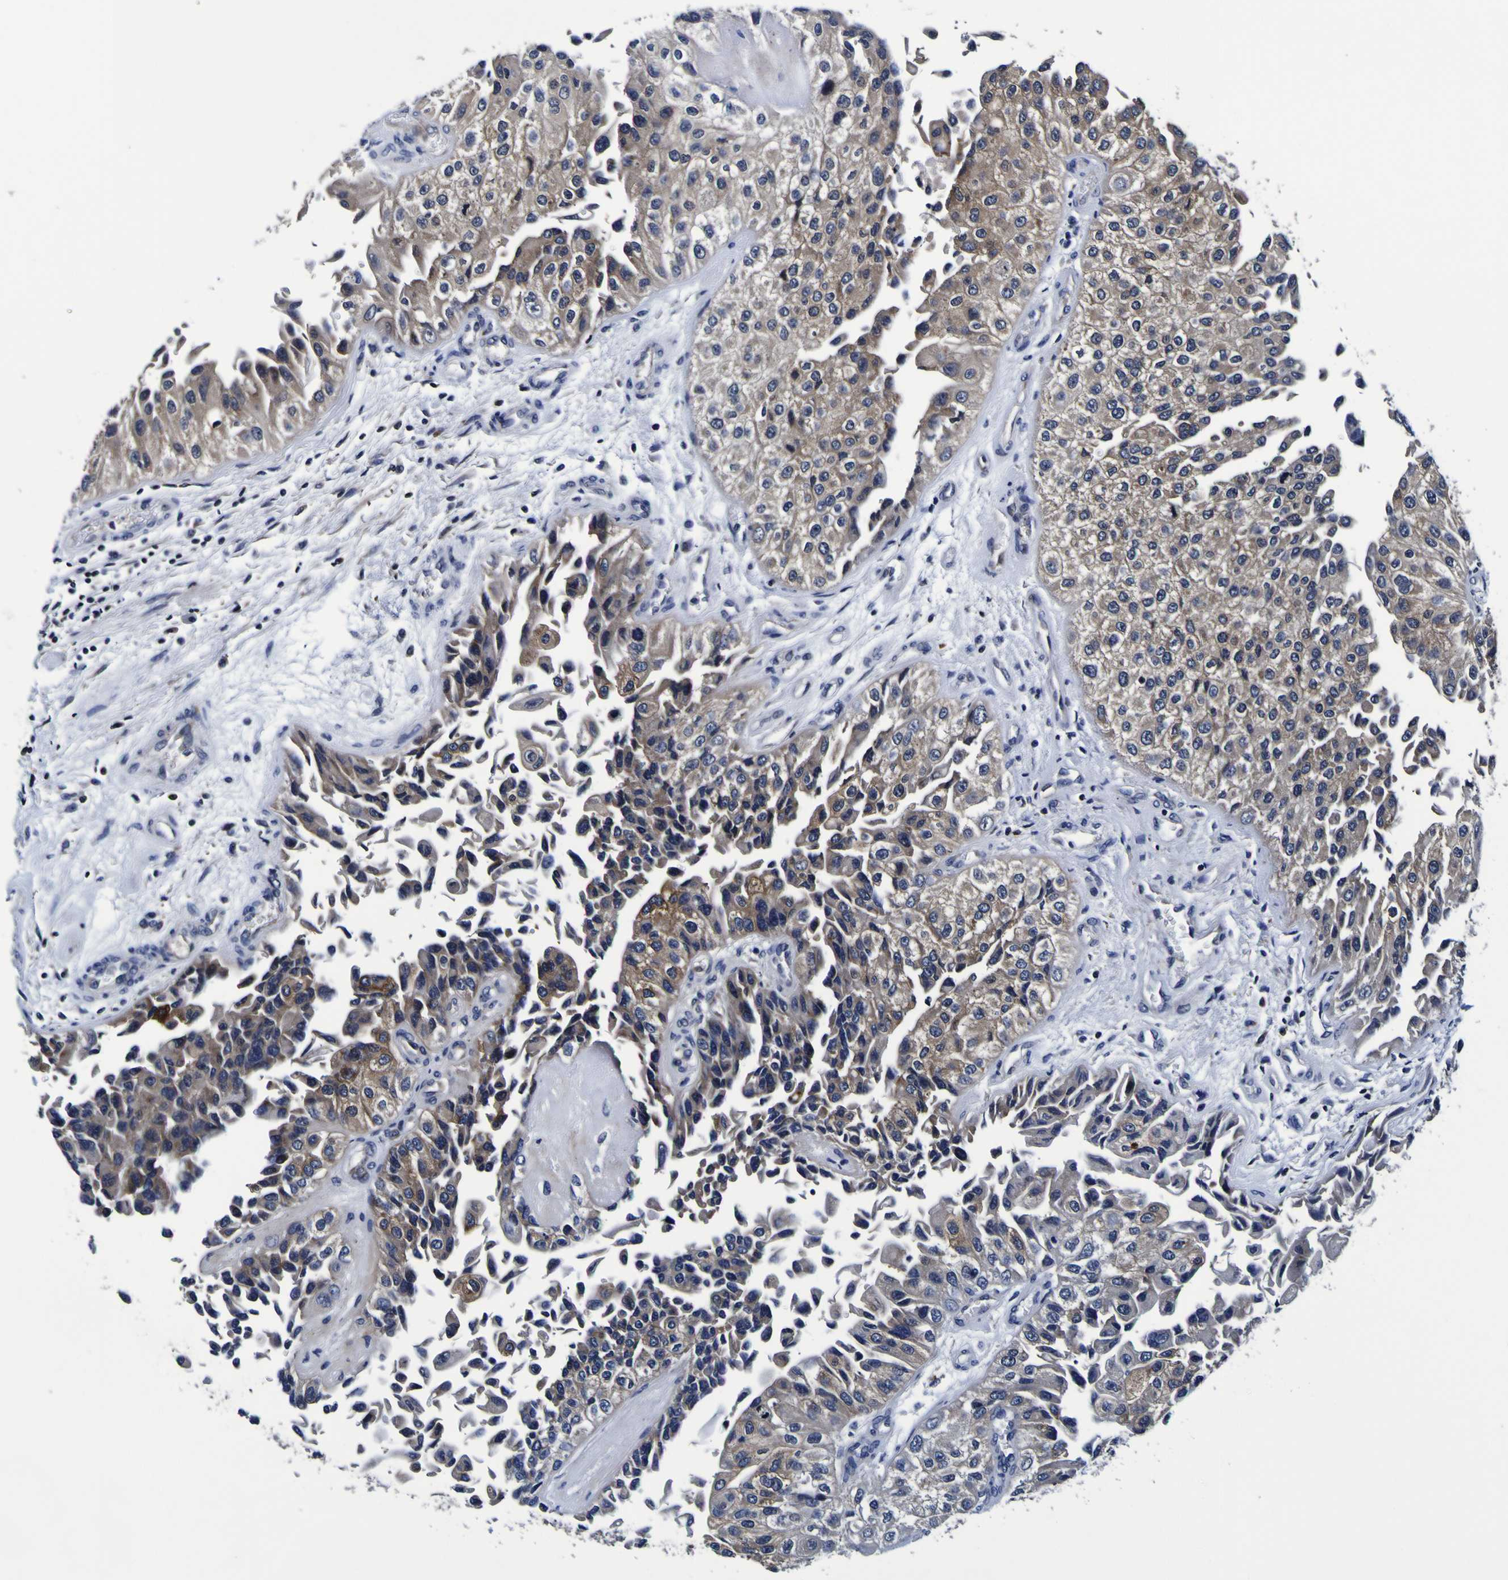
{"staining": {"intensity": "moderate", "quantity": "25%-75%", "location": "cytoplasmic/membranous"}, "tissue": "urothelial cancer", "cell_type": "Tumor cells", "image_type": "cancer", "snomed": [{"axis": "morphology", "description": "Urothelial carcinoma, High grade"}, {"axis": "topography", "description": "Kidney"}, {"axis": "topography", "description": "Urinary bladder"}], "caption": "Urothelial carcinoma (high-grade) tissue demonstrates moderate cytoplasmic/membranous staining in approximately 25%-75% of tumor cells", "gene": "SORCS1", "patient": {"sex": "male", "age": 77}}